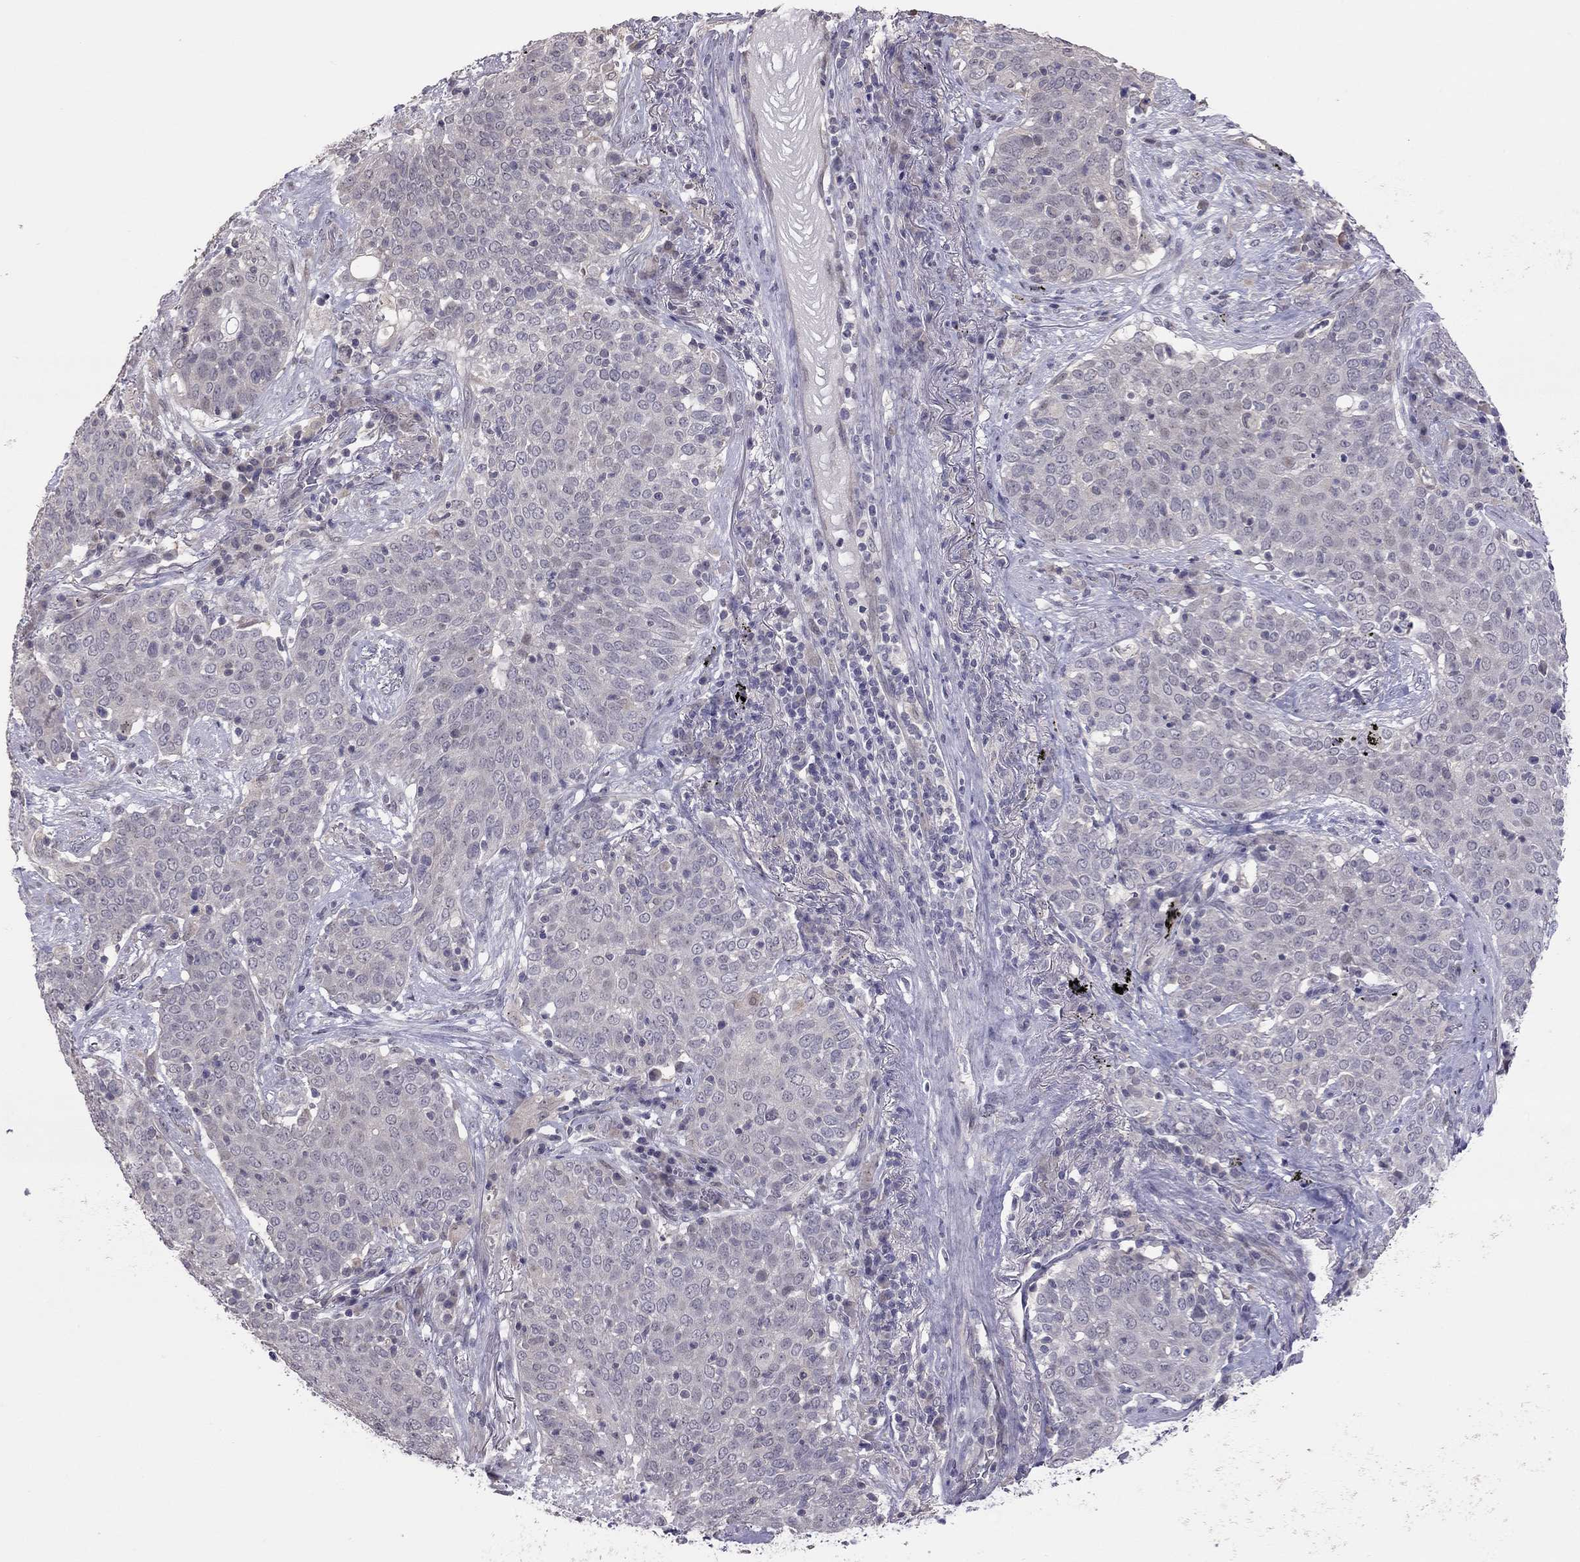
{"staining": {"intensity": "negative", "quantity": "none", "location": "none"}, "tissue": "lung cancer", "cell_type": "Tumor cells", "image_type": "cancer", "snomed": [{"axis": "morphology", "description": "Squamous cell carcinoma, NOS"}, {"axis": "topography", "description": "Lung"}], "caption": "Immunohistochemistry micrograph of lung cancer (squamous cell carcinoma) stained for a protein (brown), which demonstrates no expression in tumor cells.", "gene": "HSF2BP", "patient": {"sex": "male", "age": 82}}